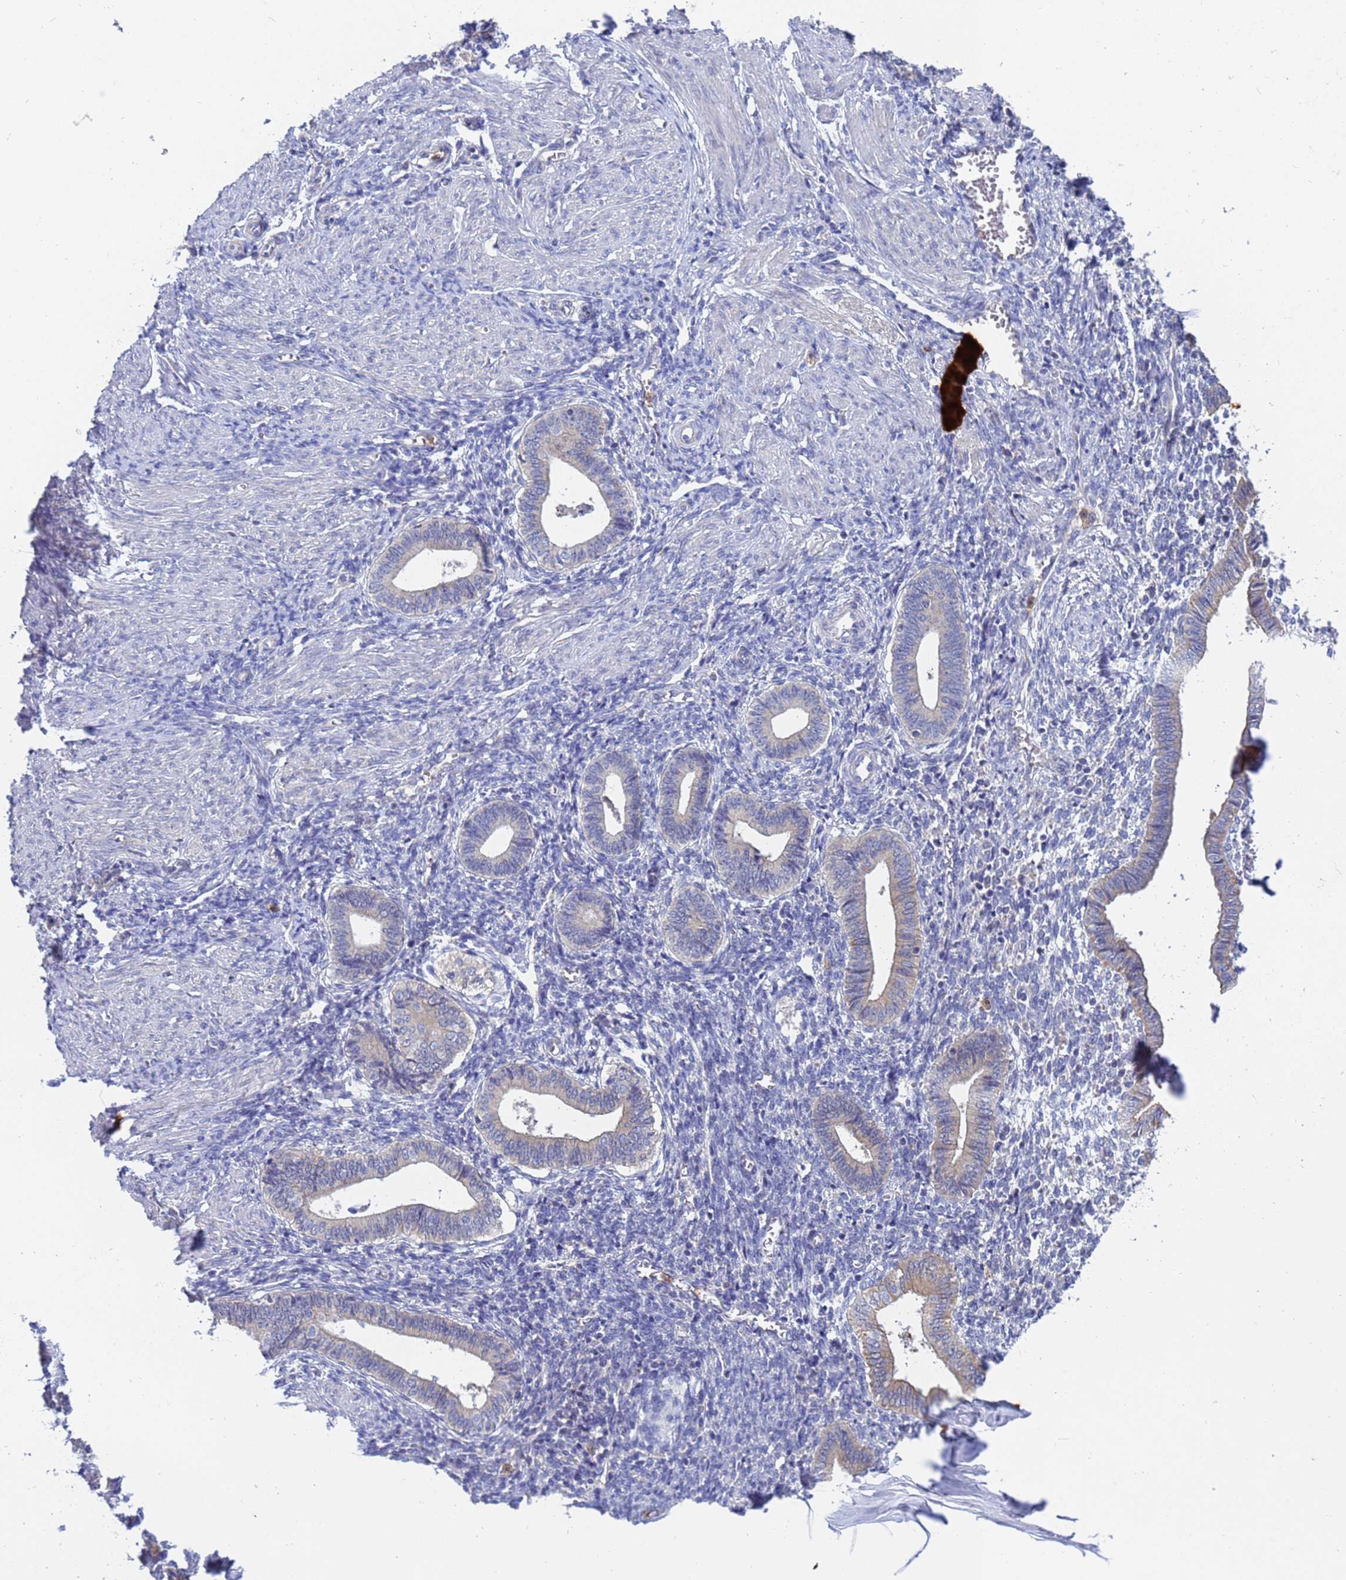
{"staining": {"intensity": "negative", "quantity": "none", "location": "none"}, "tissue": "endometrium", "cell_type": "Cells in endometrial stroma", "image_type": "normal", "snomed": [{"axis": "morphology", "description": "Normal tissue, NOS"}, {"axis": "topography", "description": "Endometrium"}], "caption": "Endometrium stained for a protein using immunohistochemistry exhibits no positivity cells in endometrial stroma.", "gene": "TTLL11", "patient": {"sex": "female", "age": 44}}